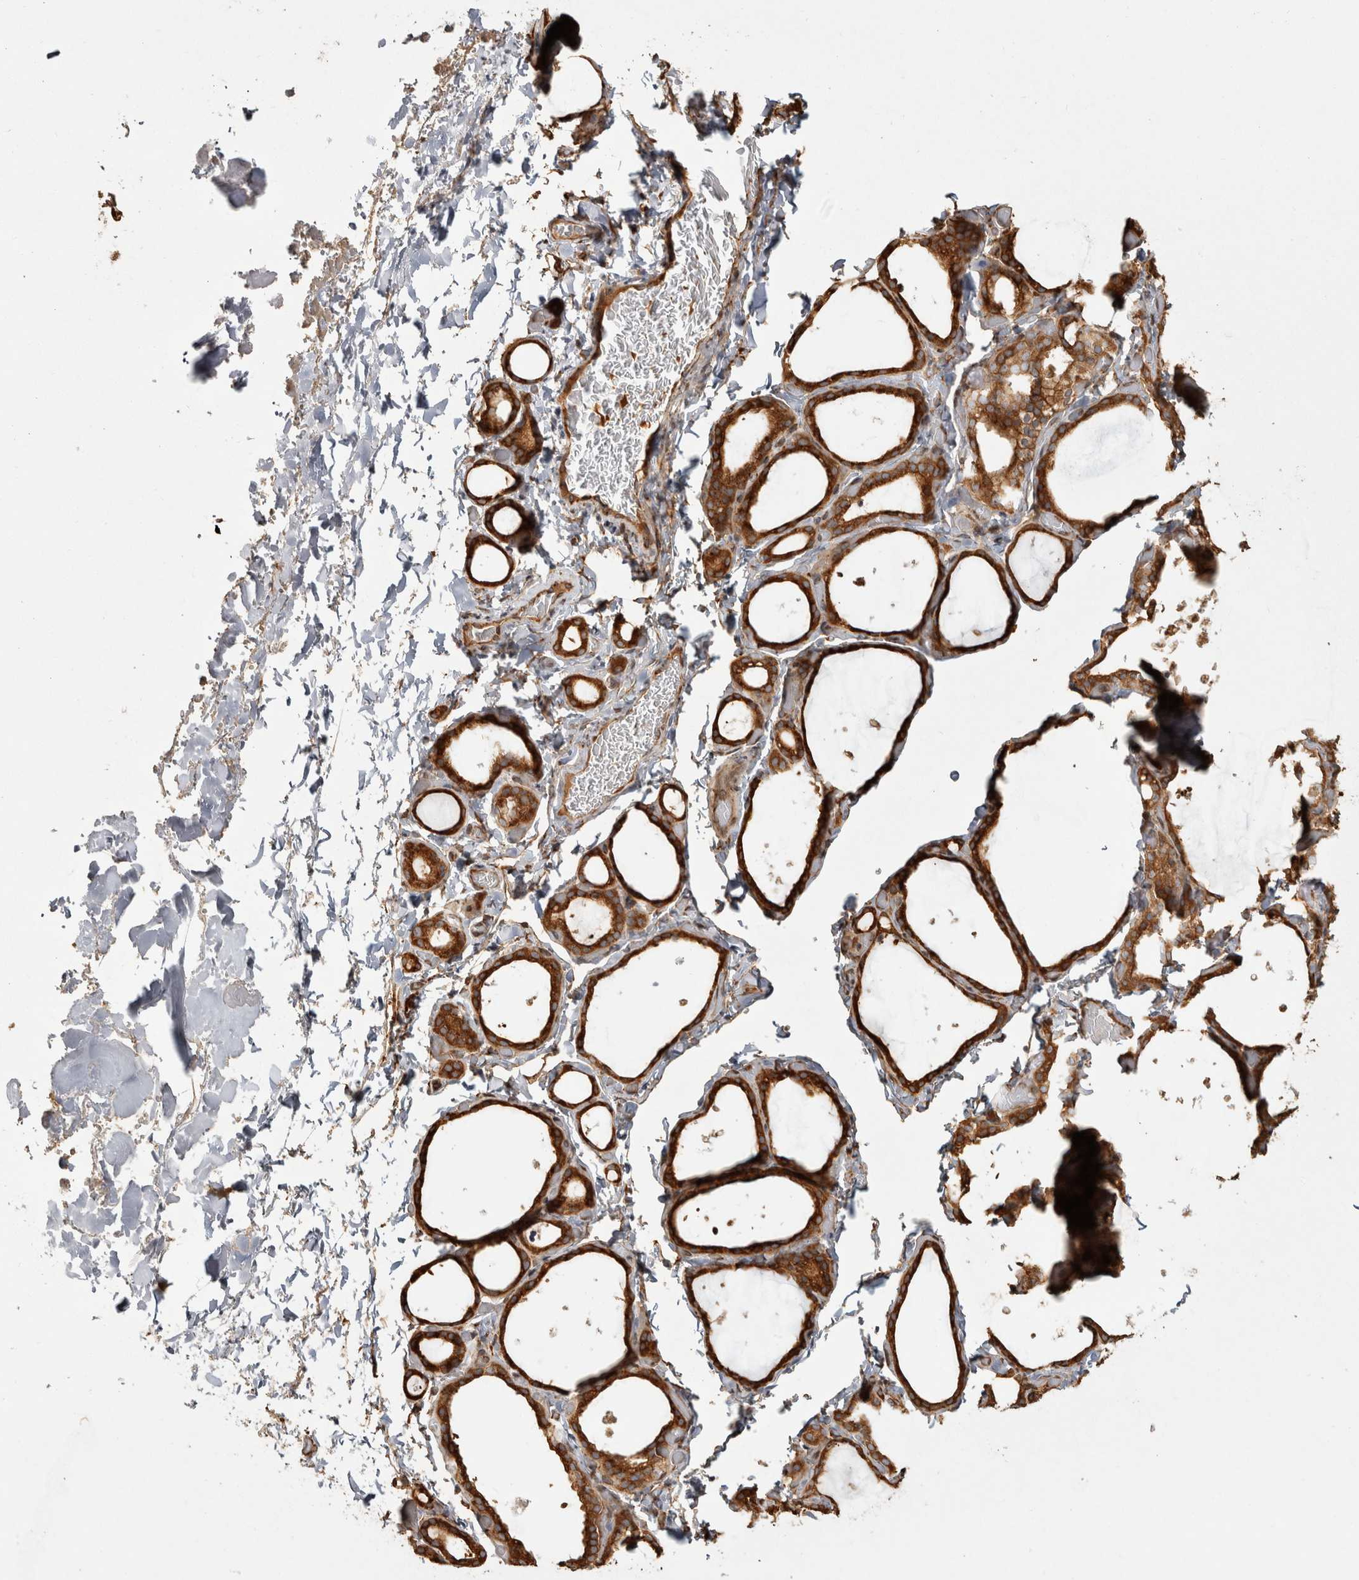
{"staining": {"intensity": "strong", "quantity": ">75%", "location": "cytoplasmic/membranous"}, "tissue": "thyroid gland", "cell_type": "Glandular cells", "image_type": "normal", "snomed": [{"axis": "morphology", "description": "Normal tissue, NOS"}, {"axis": "topography", "description": "Thyroid gland"}], "caption": "Immunohistochemical staining of unremarkable thyroid gland reveals strong cytoplasmic/membranous protein positivity in about >75% of glandular cells.", "gene": "CAMSAP2", "patient": {"sex": "female", "age": 44}}